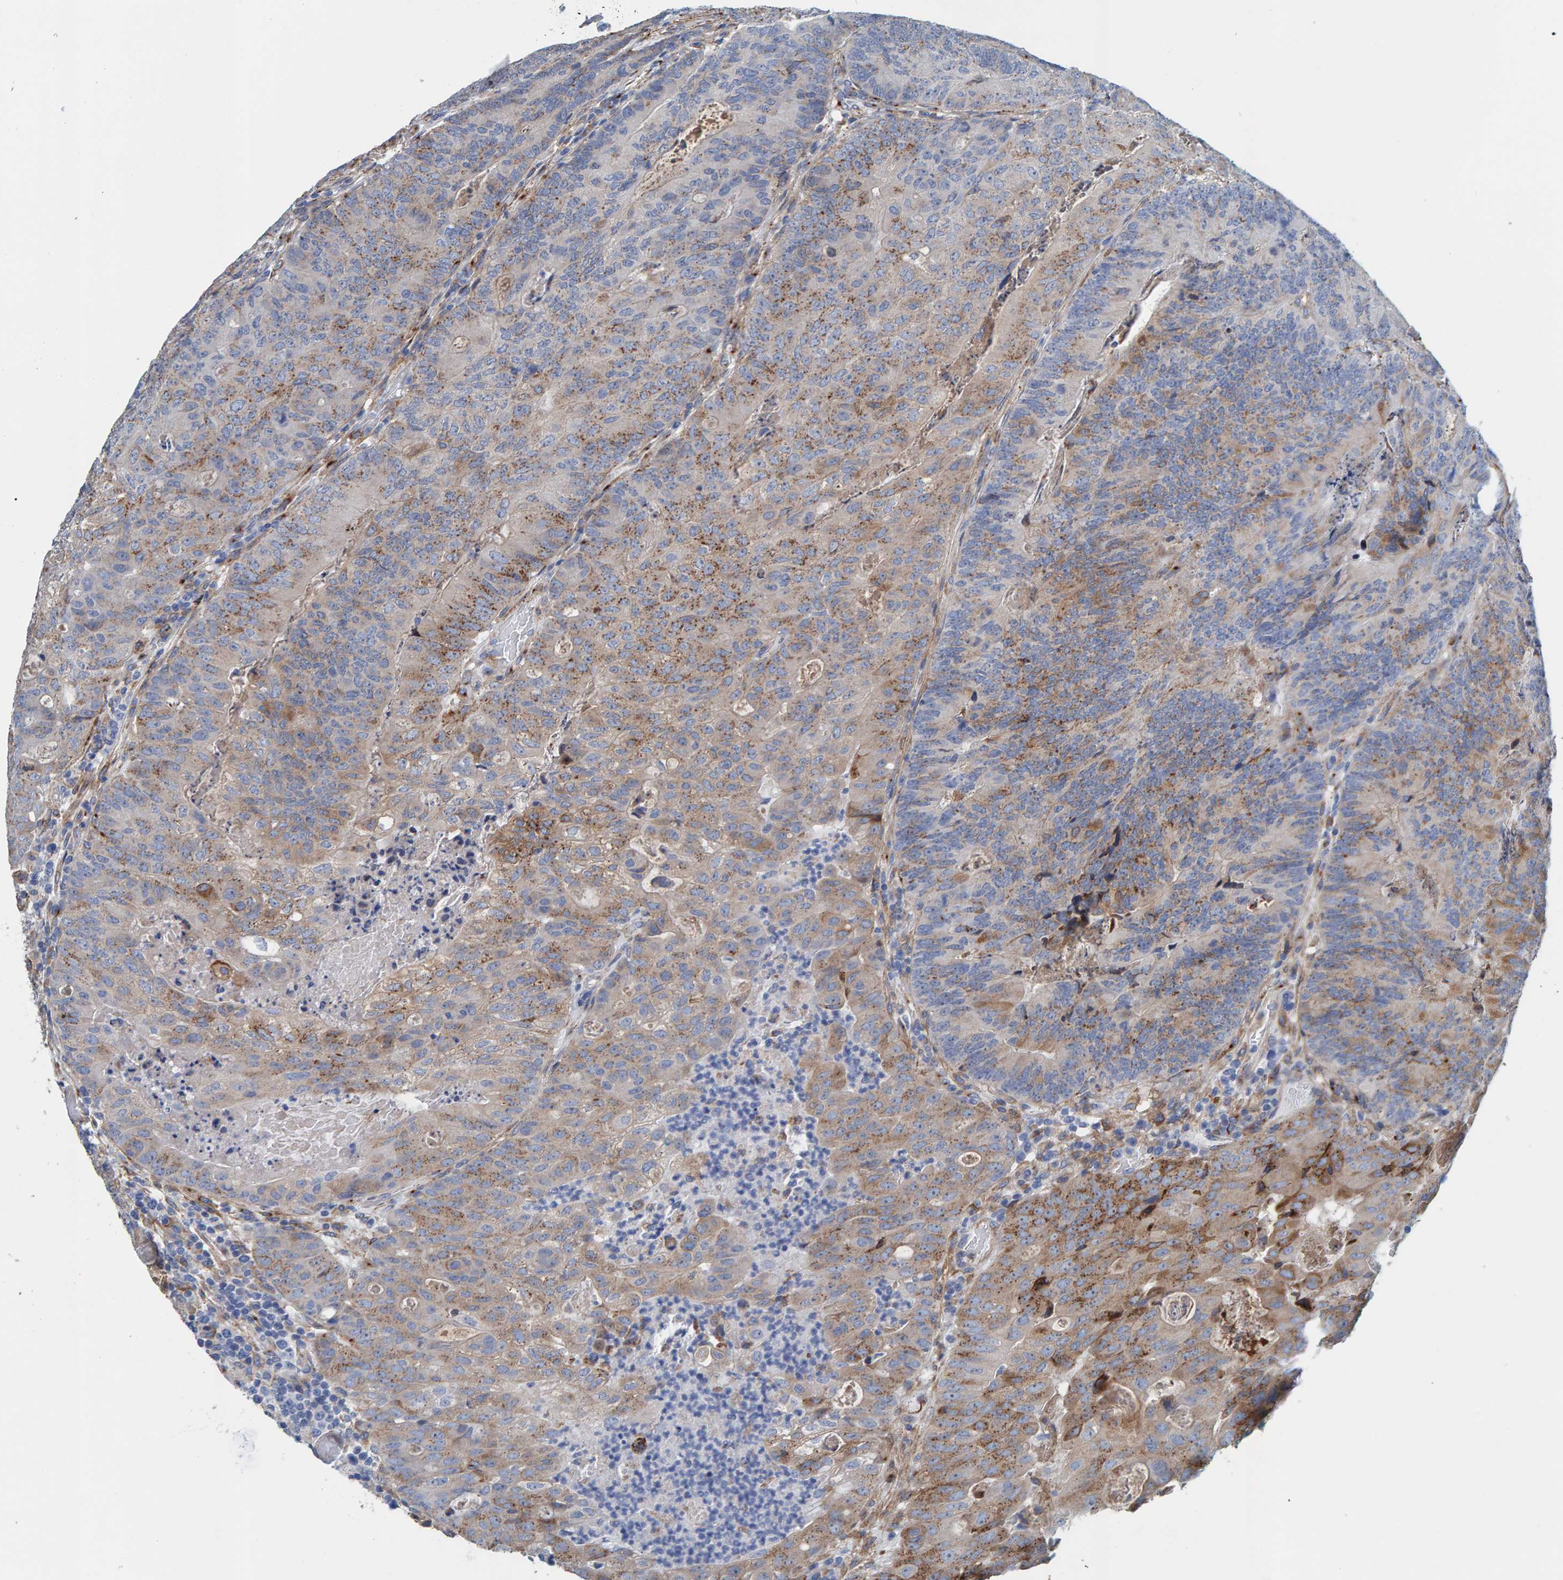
{"staining": {"intensity": "weak", "quantity": "25%-75%", "location": "cytoplasmic/membranous"}, "tissue": "colorectal cancer", "cell_type": "Tumor cells", "image_type": "cancer", "snomed": [{"axis": "morphology", "description": "Adenocarcinoma, NOS"}, {"axis": "topography", "description": "Colon"}], "caption": "Colorectal adenocarcinoma tissue exhibits weak cytoplasmic/membranous positivity in about 25%-75% of tumor cells, visualized by immunohistochemistry.", "gene": "LRP1", "patient": {"sex": "female", "age": 67}}